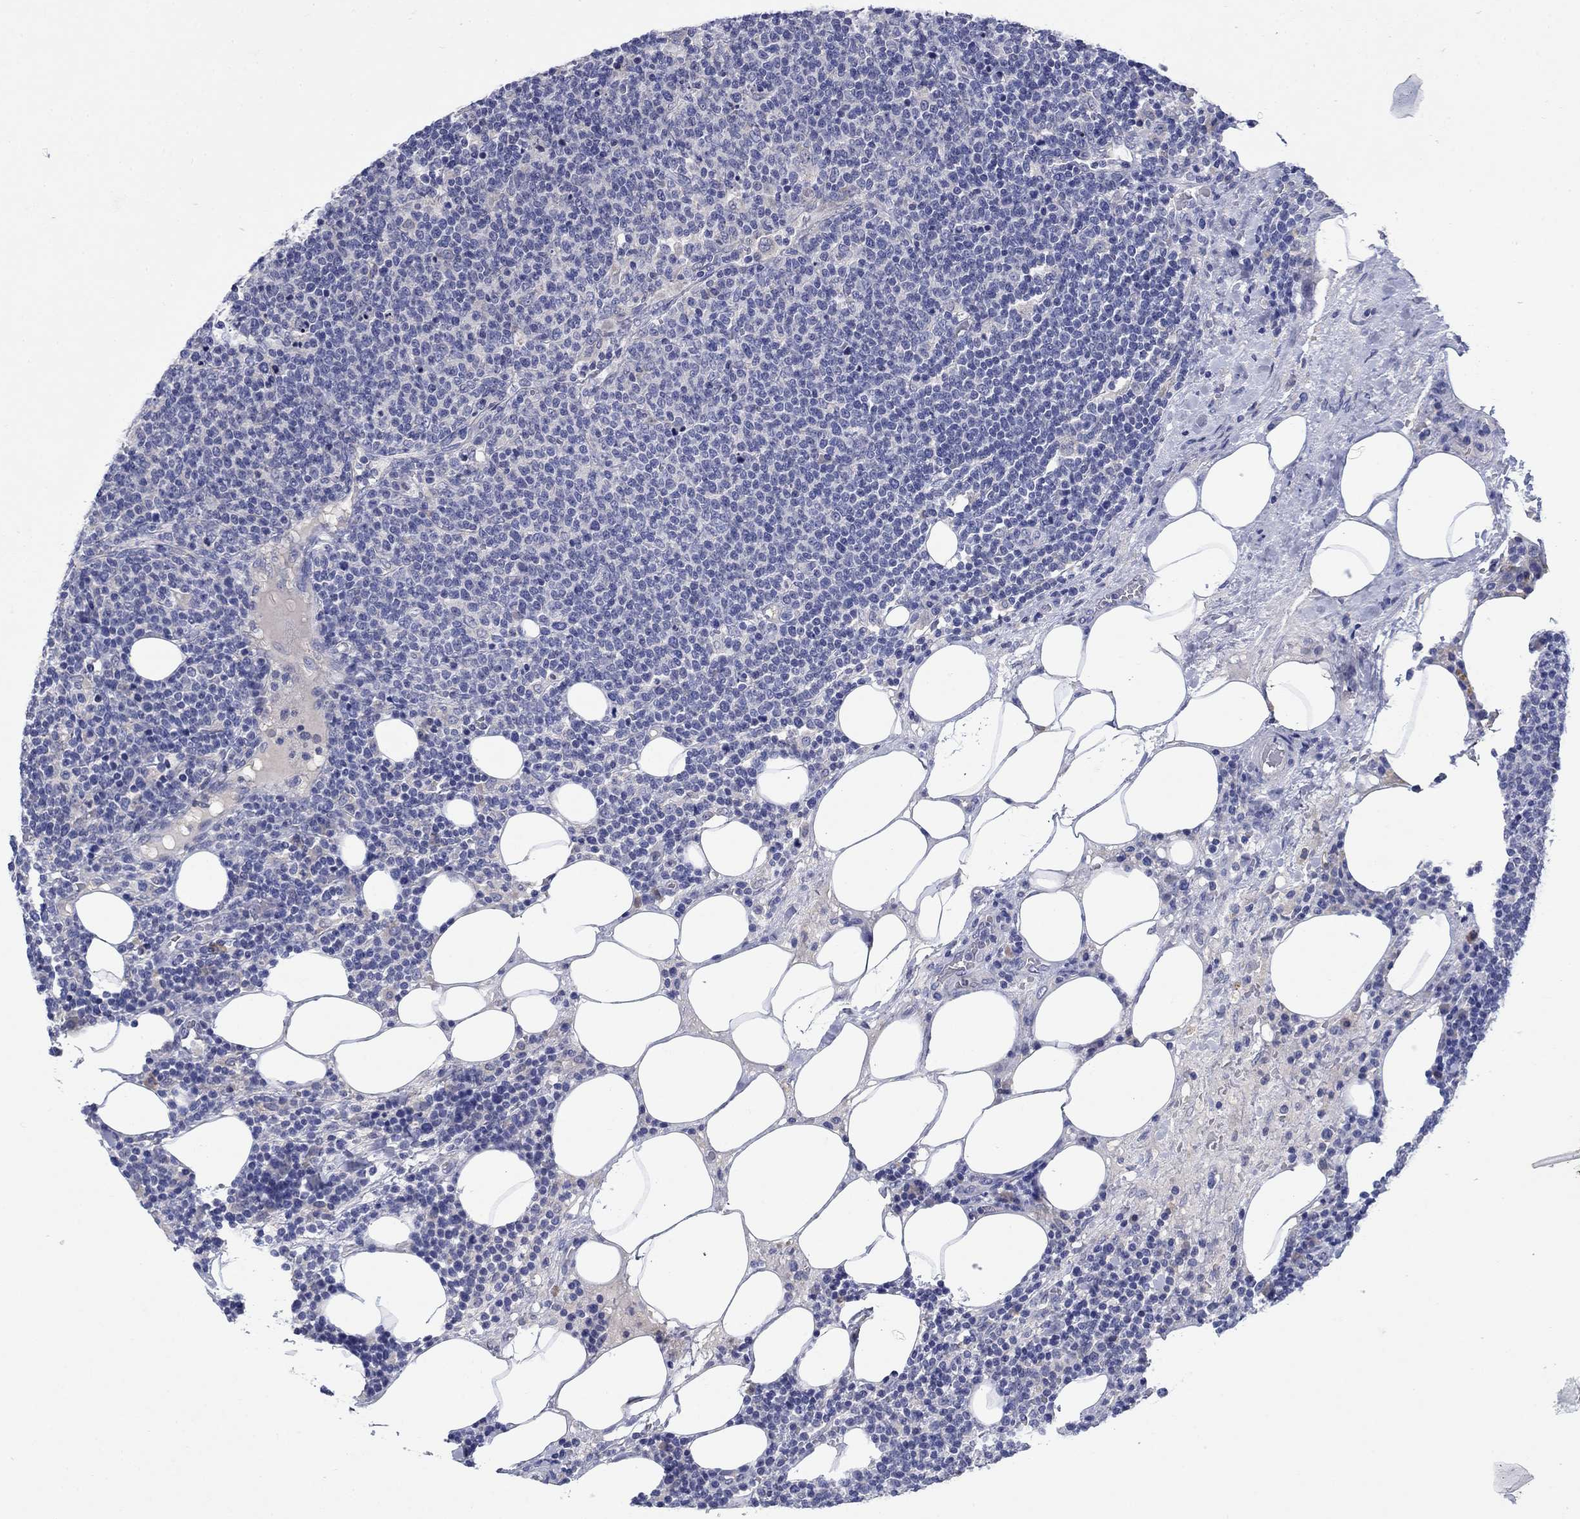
{"staining": {"intensity": "negative", "quantity": "none", "location": "none"}, "tissue": "lymphoma", "cell_type": "Tumor cells", "image_type": "cancer", "snomed": [{"axis": "morphology", "description": "Malignant lymphoma, non-Hodgkin's type, High grade"}, {"axis": "topography", "description": "Lymph node"}], "caption": "Malignant lymphoma, non-Hodgkin's type (high-grade) was stained to show a protein in brown. There is no significant staining in tumor cells.", "gene": "SULT2B1", "patient": {"sex": "male", "age": 61}}